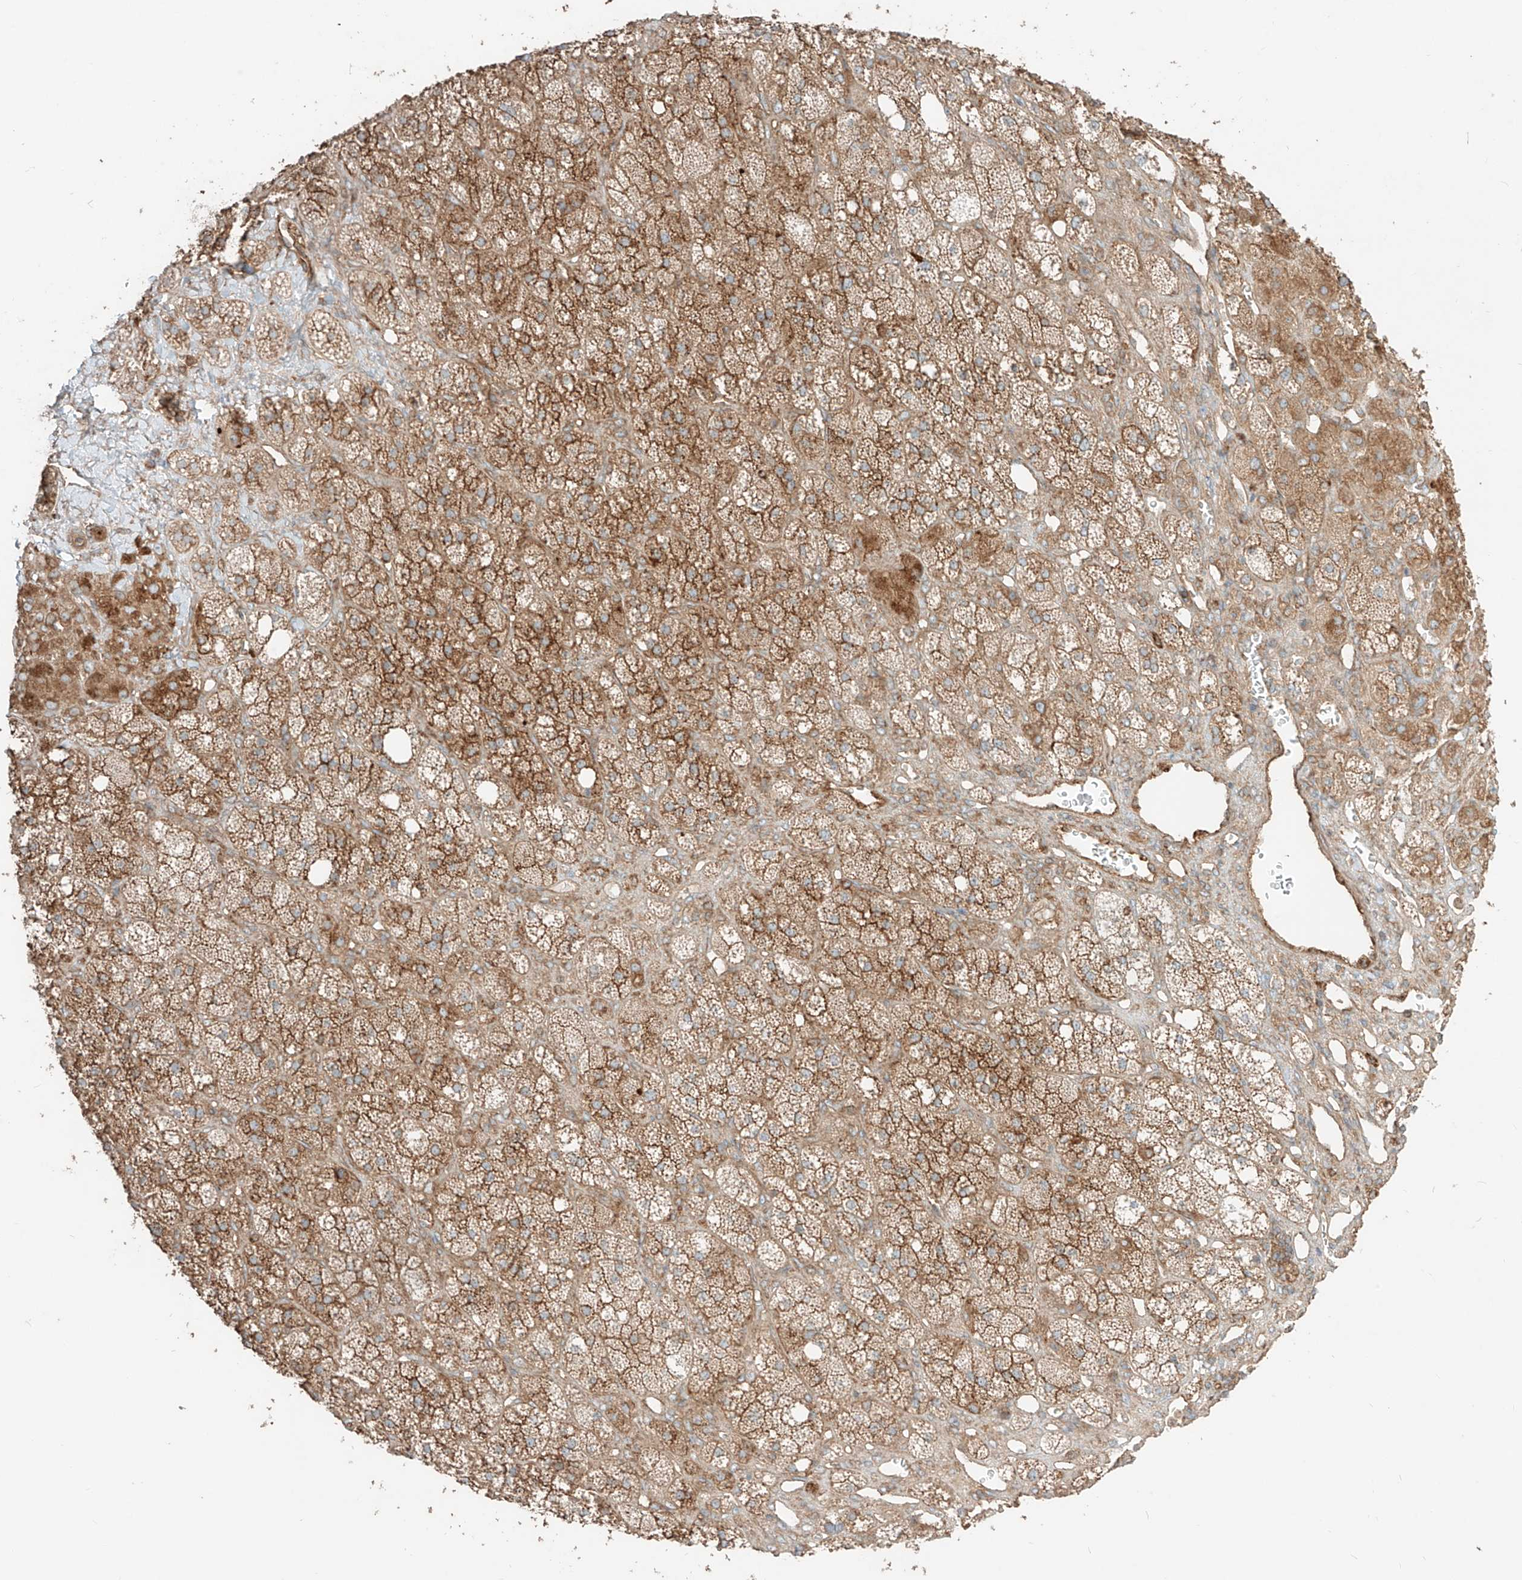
{"staining": {"intensity": "moderate", "quantity": ">75%", "location": "cytoplasmic/membranous"}, "tissue": "adrenal gland", "cell_type": "Glandular cells", "image_type": "normal", "snomed": [{"axis": "morphology", "description": "Normal tissue, NOS"}, {"axis": "topography", "description": "Adrenal gland"}], "caption": "Brown immunohistochemical staining in normal human adrenal gland shows moderate cytoplasmic/membranous staining in approximately >75% of glandular cells. Using DAB (brown) and hematoxylin (blue) stains, captured at high magnification using brightfield microscopy.", "gene": "CCDC115", "patient": {"sex": "male", "age": 61}}